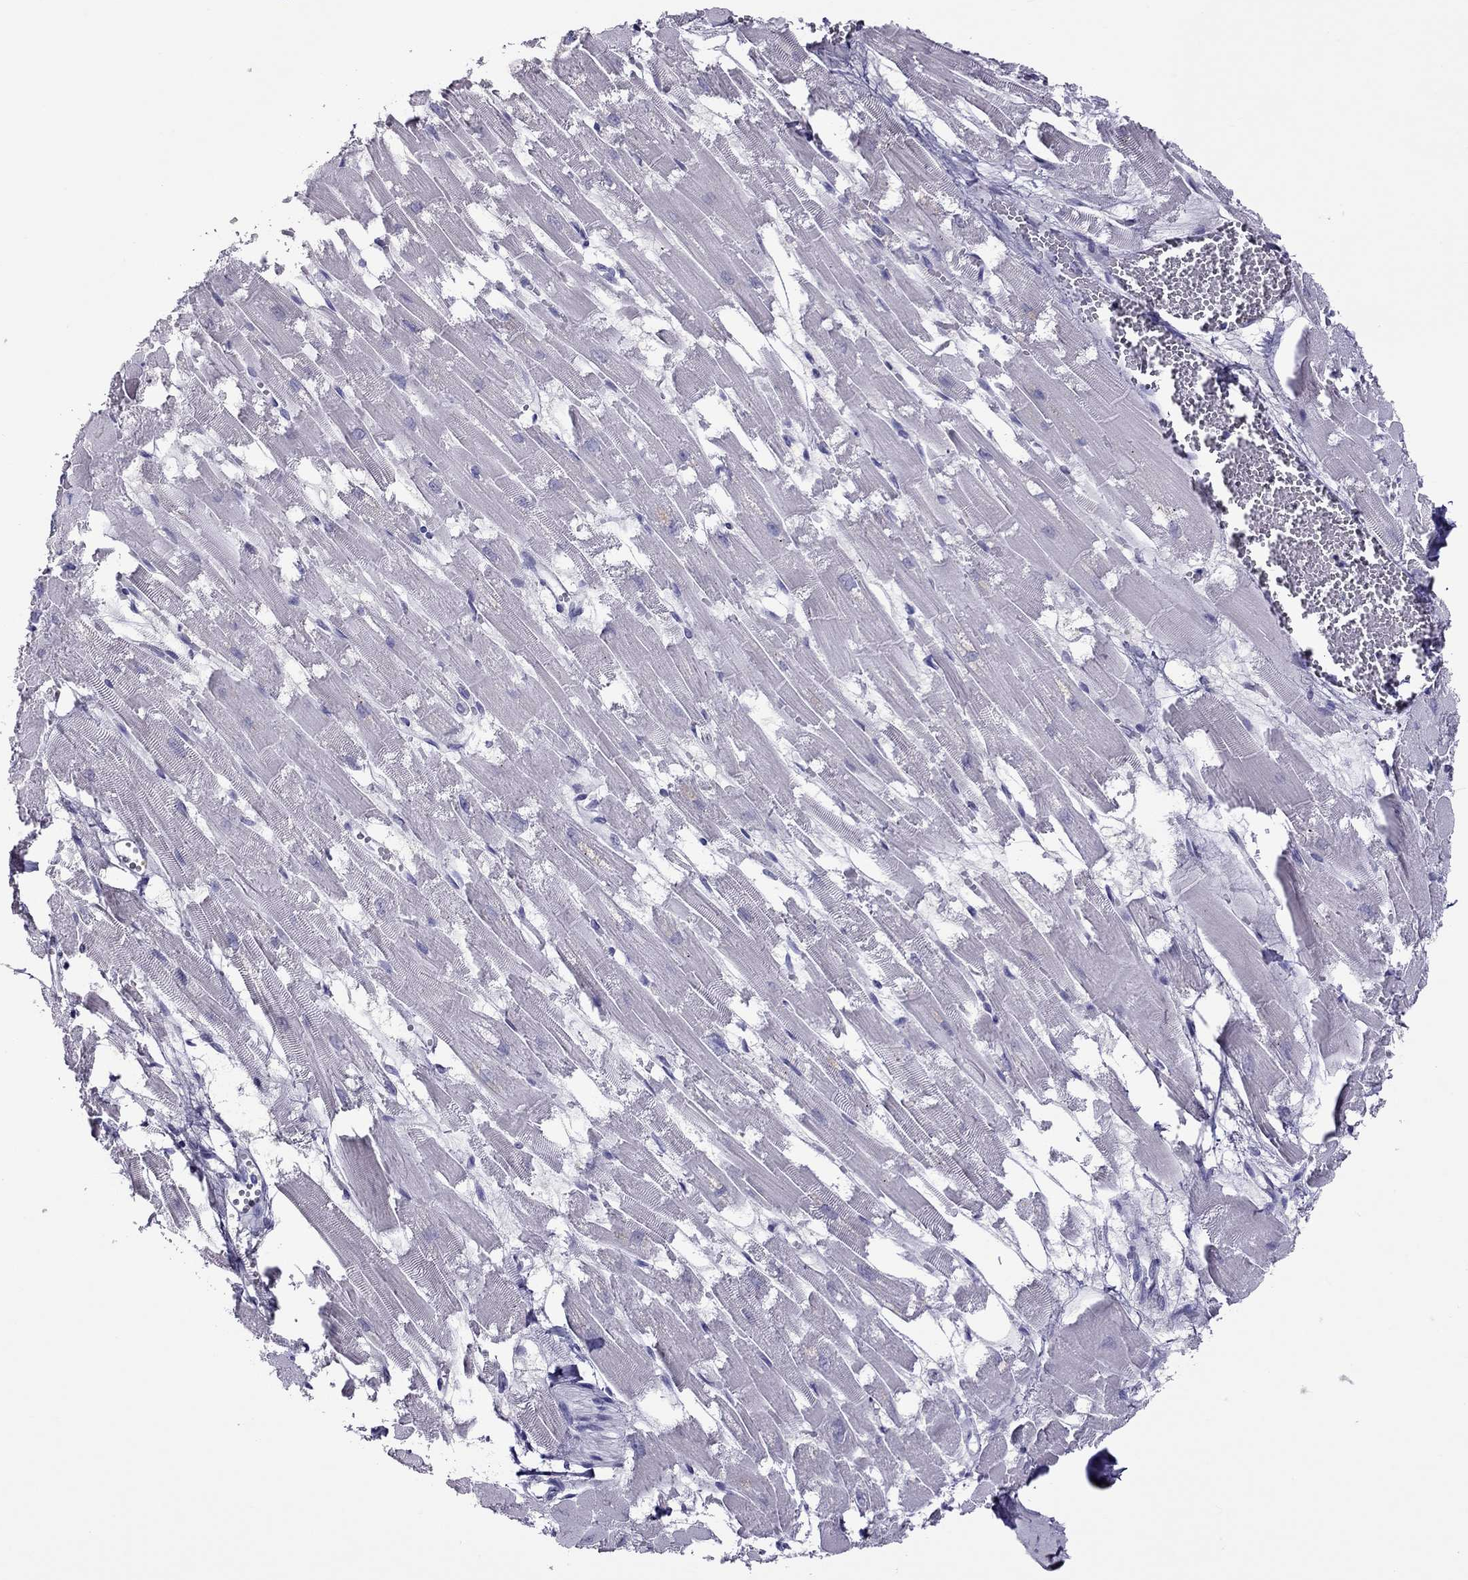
{"staining": {"intensity": "negative", "quantity": "none", "location": "none"}, "tissue": "heart muscle", "cell_type": "Cardiomyocytes", "image_type": "normal", "snomed": [{"axis": "morphology", "description": "Normal tissue, NOS"}, {"axis": "topography", "description": "Heart"}], "caption": "Image shows no protein expression in cardiomyocytes of unremarkable heart muscle.", "gene": "TEX14", "patient": {"sex": "female", "age": 52}}